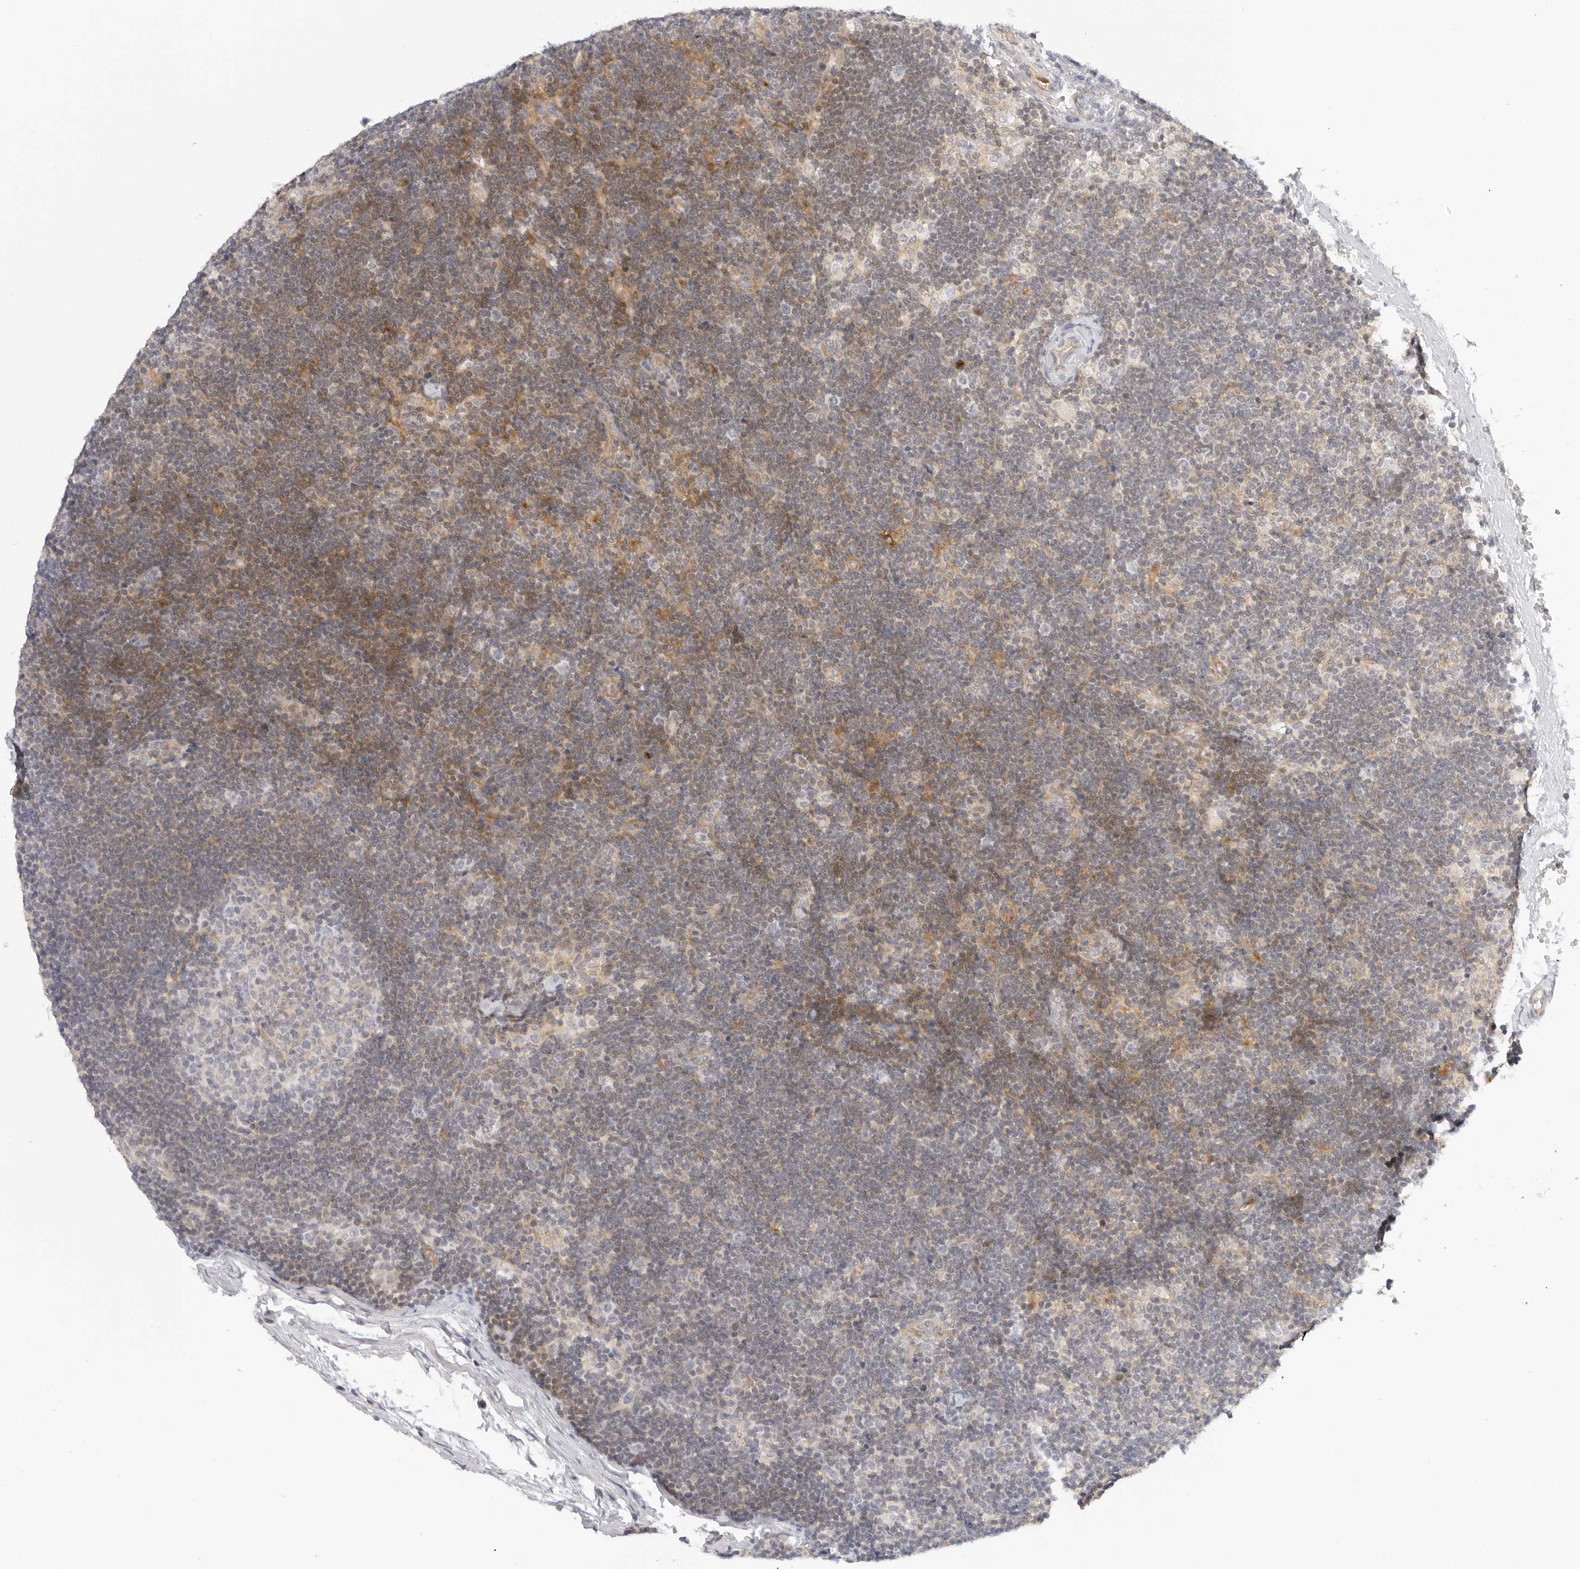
{"staining": {"intensity": "weak", "quantity": "<25%", "location": "cytoplasmic/membranous"}, "tissue": "lymph node", "cell_type": "Germinal center cells", "image_type": "normal", "snomed": [{"axis": "morphology", "description": "Normal tissue, NOS"}, {"axis": "topography", "description": "Lymph node"}], "caption": "Immunohistochemistry image of normal lymph node: lymph node stained with DAB shows no significant protein staining in germinal center cells.", "gene": "OSCP1", "patient": {"sex": "female", "age": 22}}